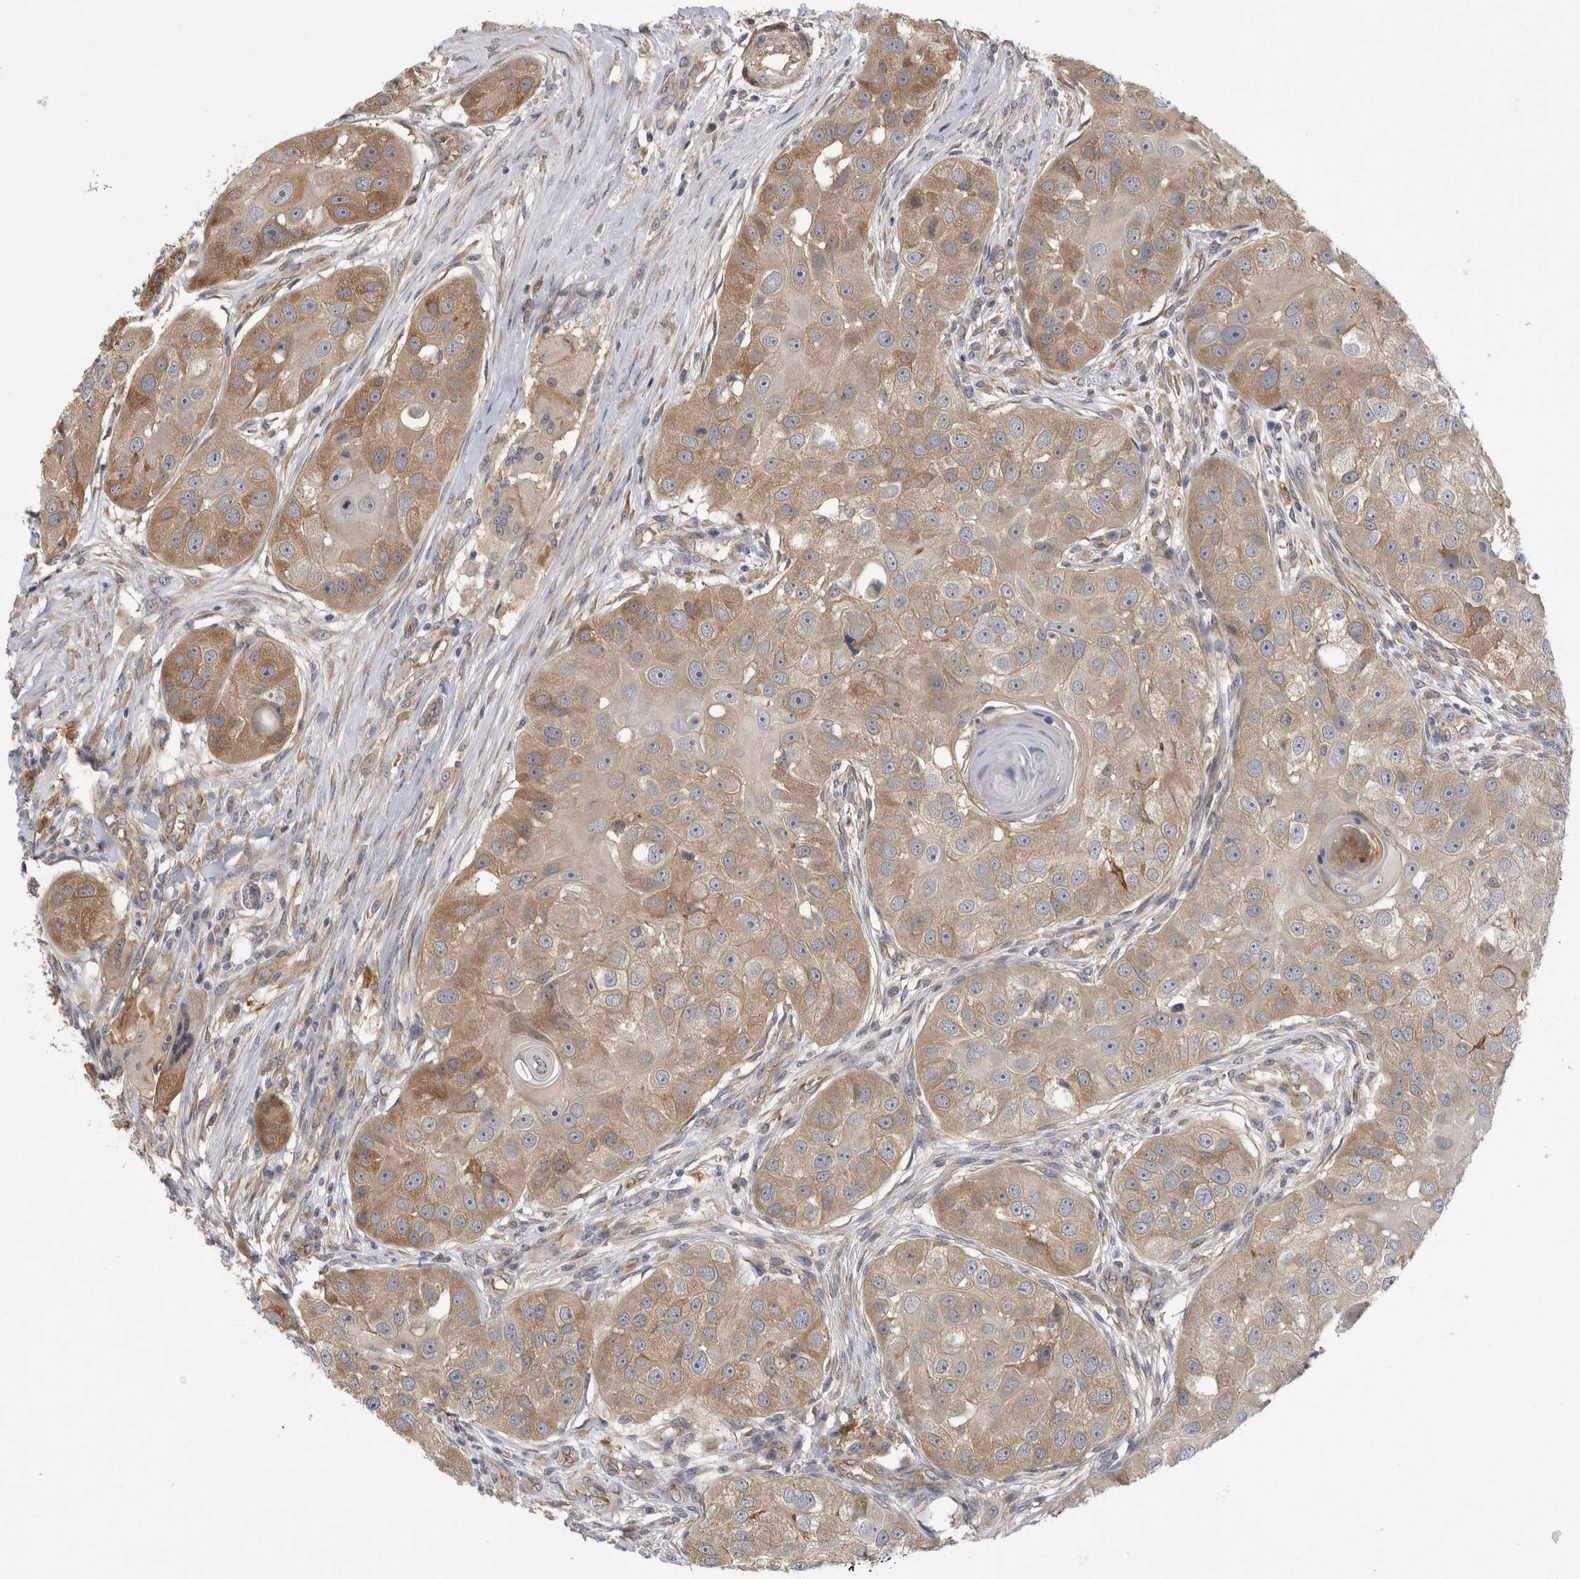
{"staining": {"intensity": "moderate", "quantity": ">75%", "location": "cytoplasmic/membranous"}, "tissue": "head and neck cancer", "cell_type": "Tumor cells", "image_type": "cancer", "snomed": [{"axis": "morphology", "description": "Normal tissue, NOS"}, {"axis": "morphology", "description": "Squamous cell carcinoma, NOS"}, {"axis": "topography", "description": "Skeletal muscle"}, {"axis": "topography", "description": "Head-Neck"}], "caption": "Moderate cytoplasmic/membranous protein expression is identified in approximately >75% of tumor cells in head and neck cancer. The staining was performed using DAB (3,3'-diaminobenzidine) to visualize the protein expression in brown, while the nuclei were stained in blue with hematoxylin (Magnification: 20x).", "gene": "ANKFY1", "patient": {"sex": "male", "age": 51}}